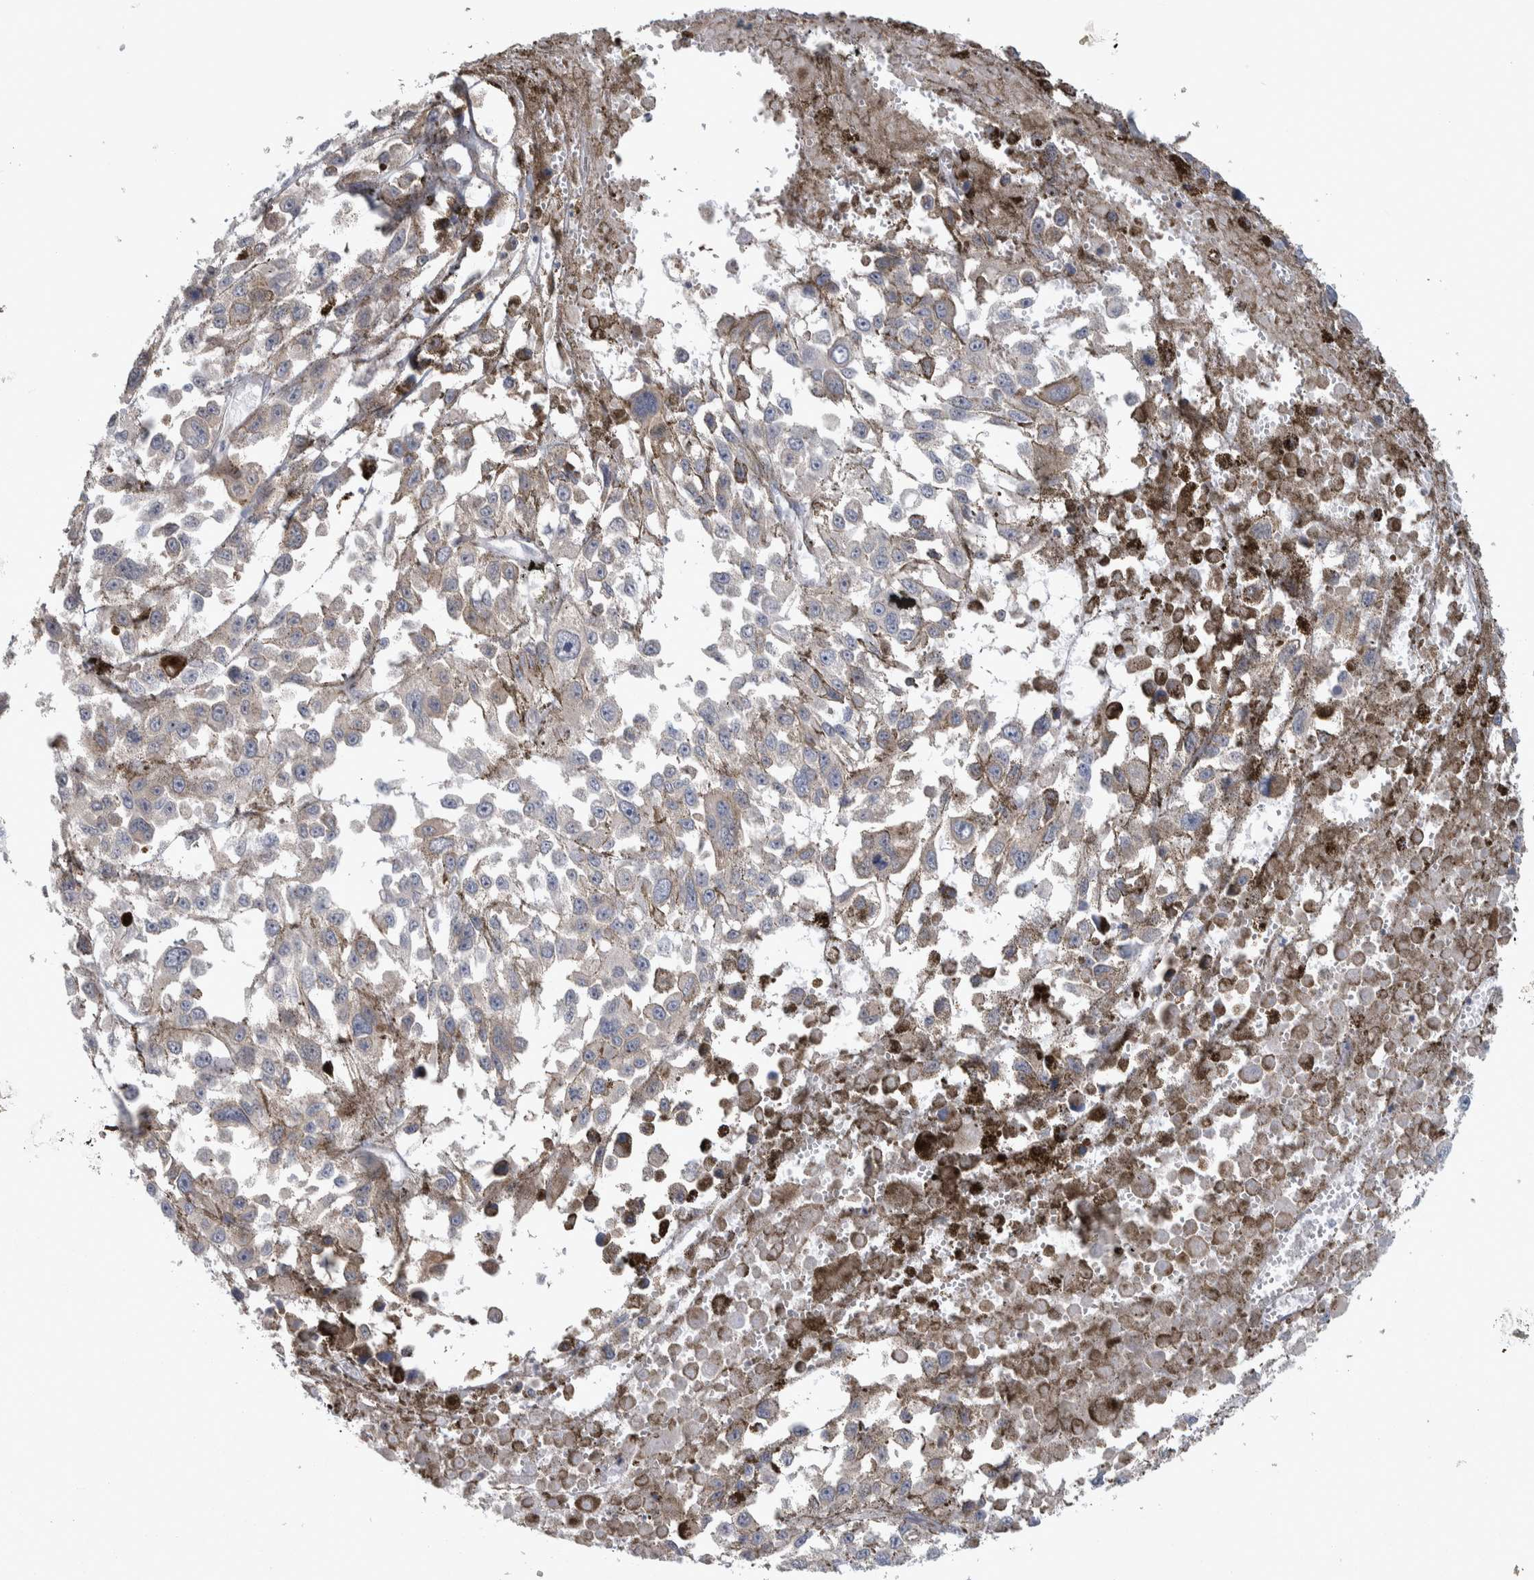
{"staining": {"intensity": "negative", "quantity": "none", "location": "none"}, "tissue": "melanoma", "cell_type": "Tumor cells", "image_type": "cancer", "snomed": [{"axis": "morphology", "description": "Malignant melanoma, Metastatic site"}, {"axis": "topography", "description": "Lymph node"}], "caption": "IHC of melanoma demonstrates no positivity in tumor cells. Nuclei are stained in blue.", "gene": "HTATIP2", "patient": {"sex": "male", "age": 59}}